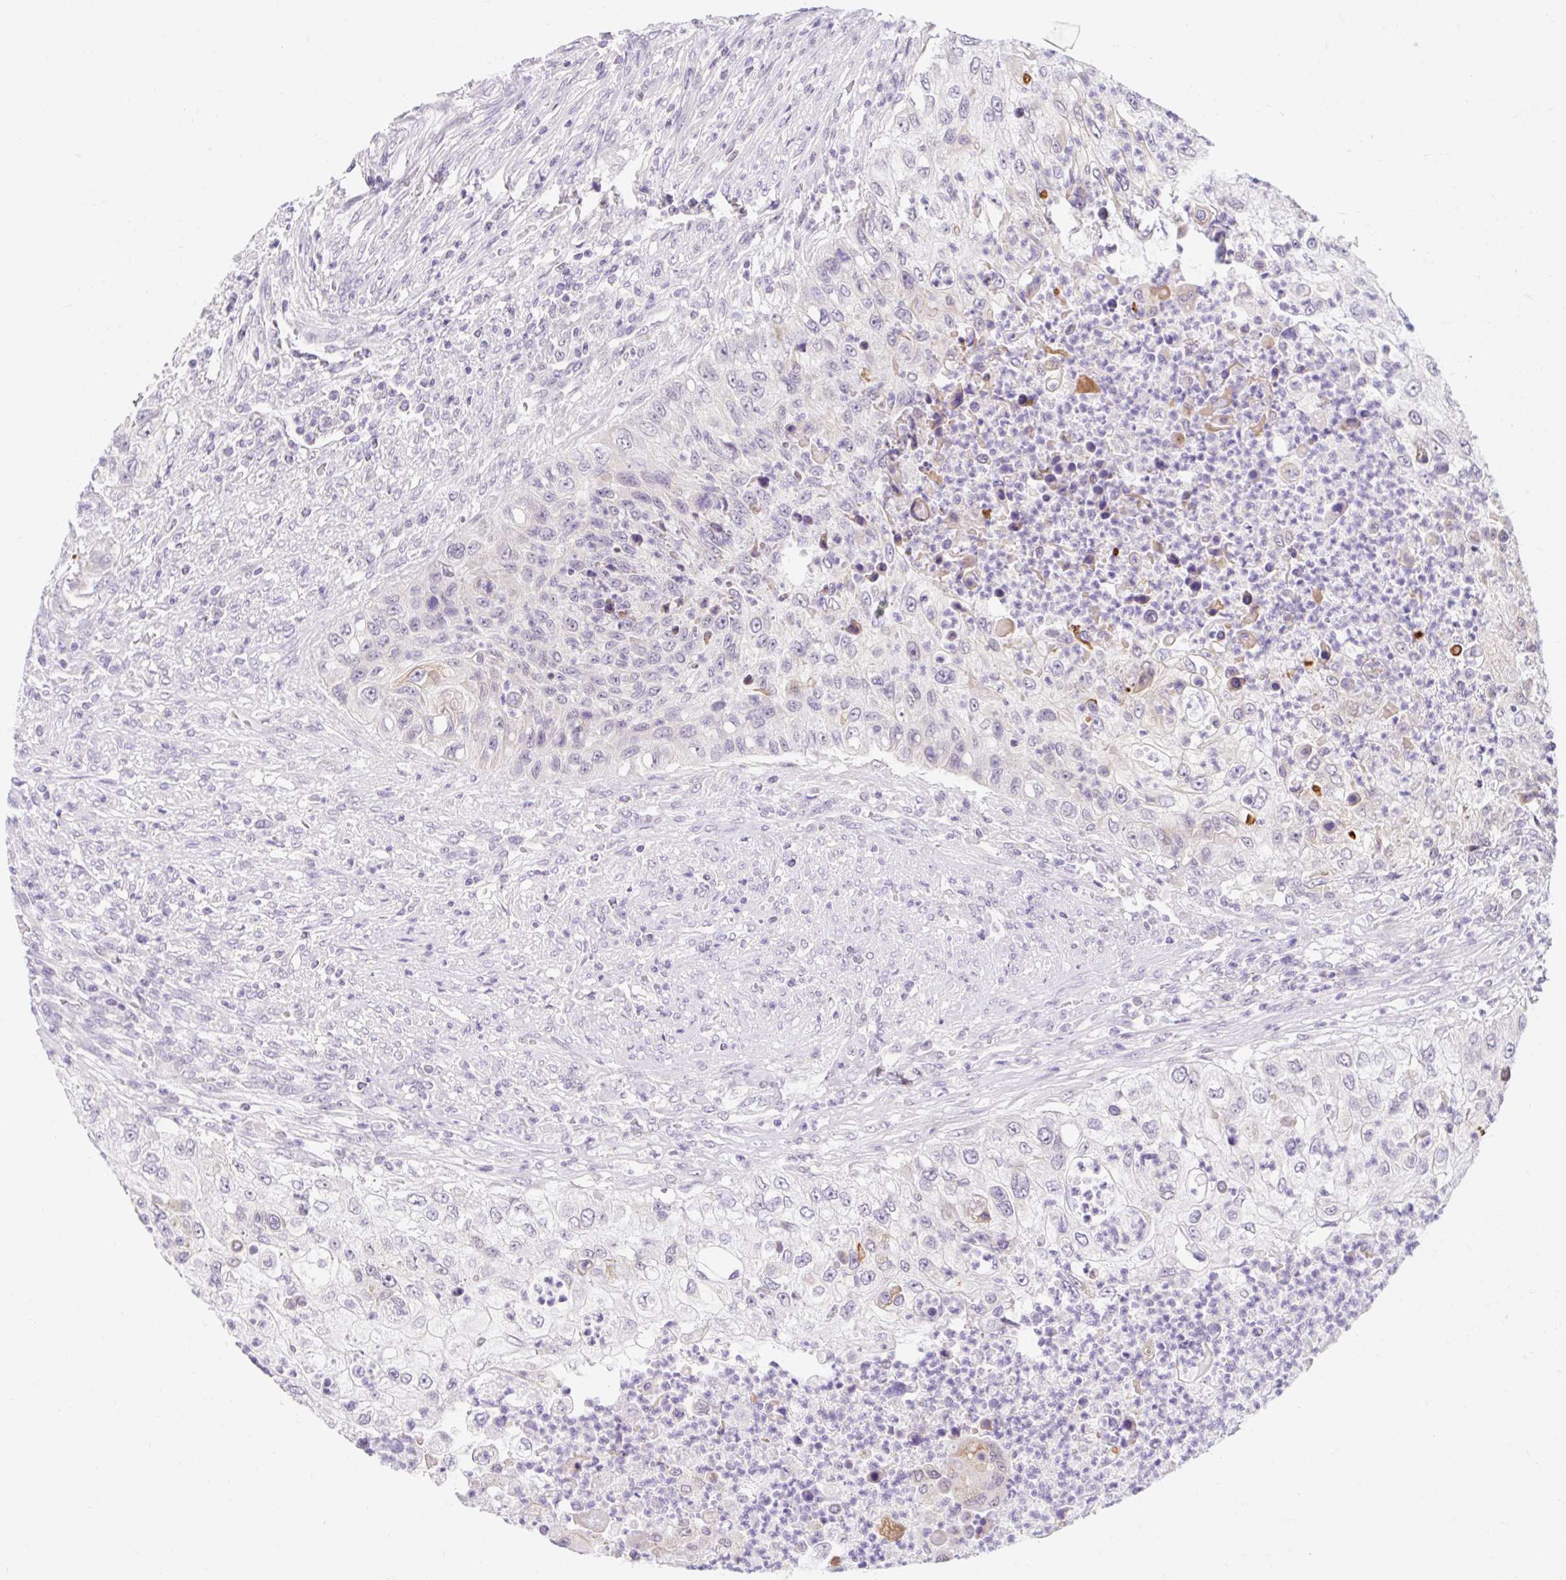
{"staining": {"intensity": "negative", "quantity": "none", "location": "none"}, "tissue": "urothelial cancer", "cell_type": "Tumor cells", "image_type": "cancer", "snomed": [{"axis": "morphology", "description": "Urothelial carcinoma, High grade"}, {"axis": "topography", "description": "Urinary bladder"}], "caption": "Tumor cells show no significant staining in high-grade urothelial carcinoma.", "gene": "ITPK1", "patient": {"sex": "female", "age": 60}}